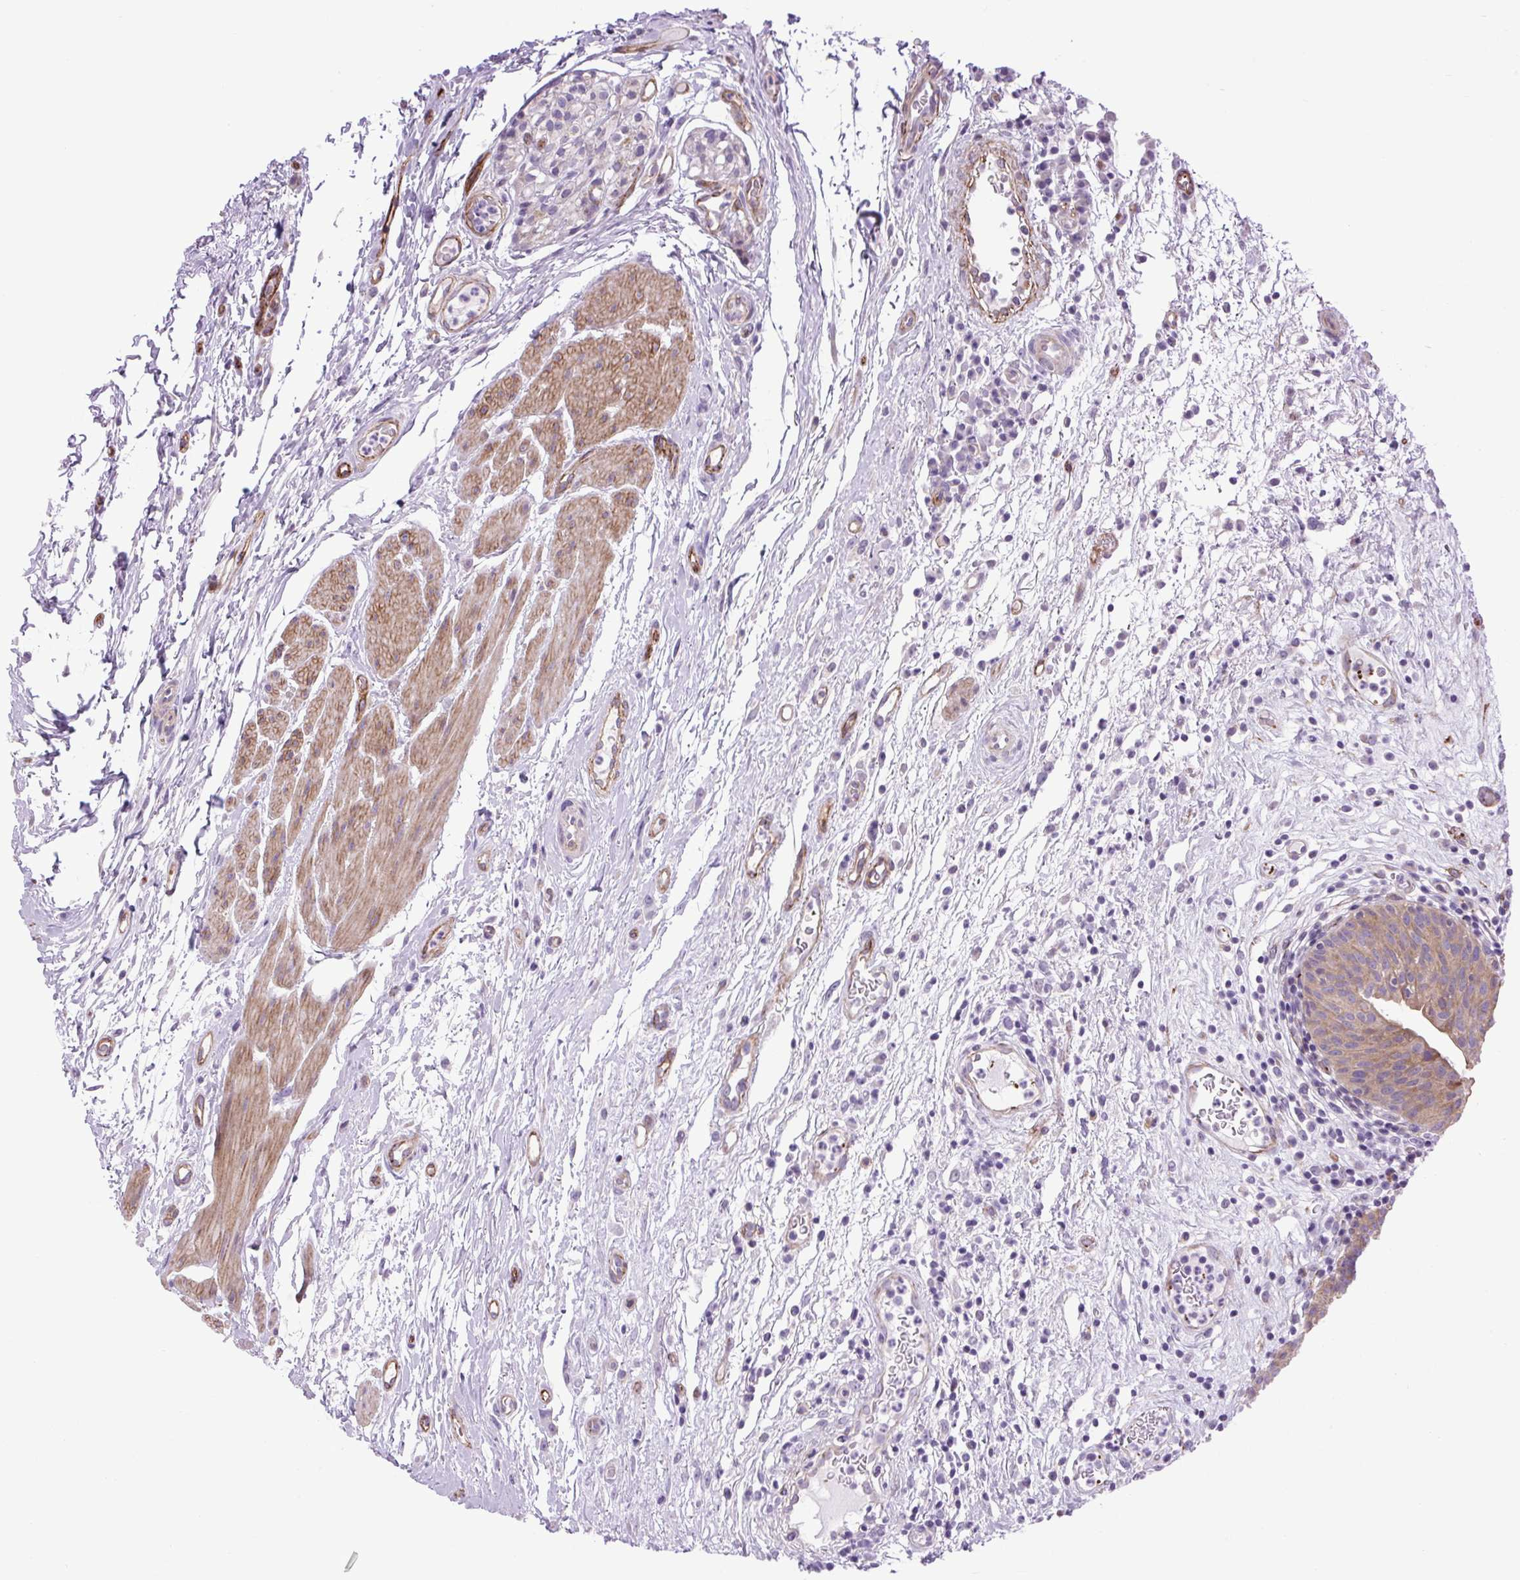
{"staining": {"intensity": "weak", "quantity": "25%-75%", "location": "cytoplasmic/membranous"}, "tissue": "urinary bladder", "cell_type": "Urothelial cells", "image_type": "normal", "snomed": [{"axis": "morphology", "description": "Normal tissue, NOS"}, {"axis": "morphology", "description": "Inflammation, NOS"}, {"axis": "topography", "description": "Urinary bladder"}], "caption": "Protein expression analysis of unremarkable human urinary bladder reveals weak cytoplasmic/membranous positivity in approximately 25%-75% of urothelial cells.", "gene": "RNASE10", "patient": {"sex": "male", "age": 57}}